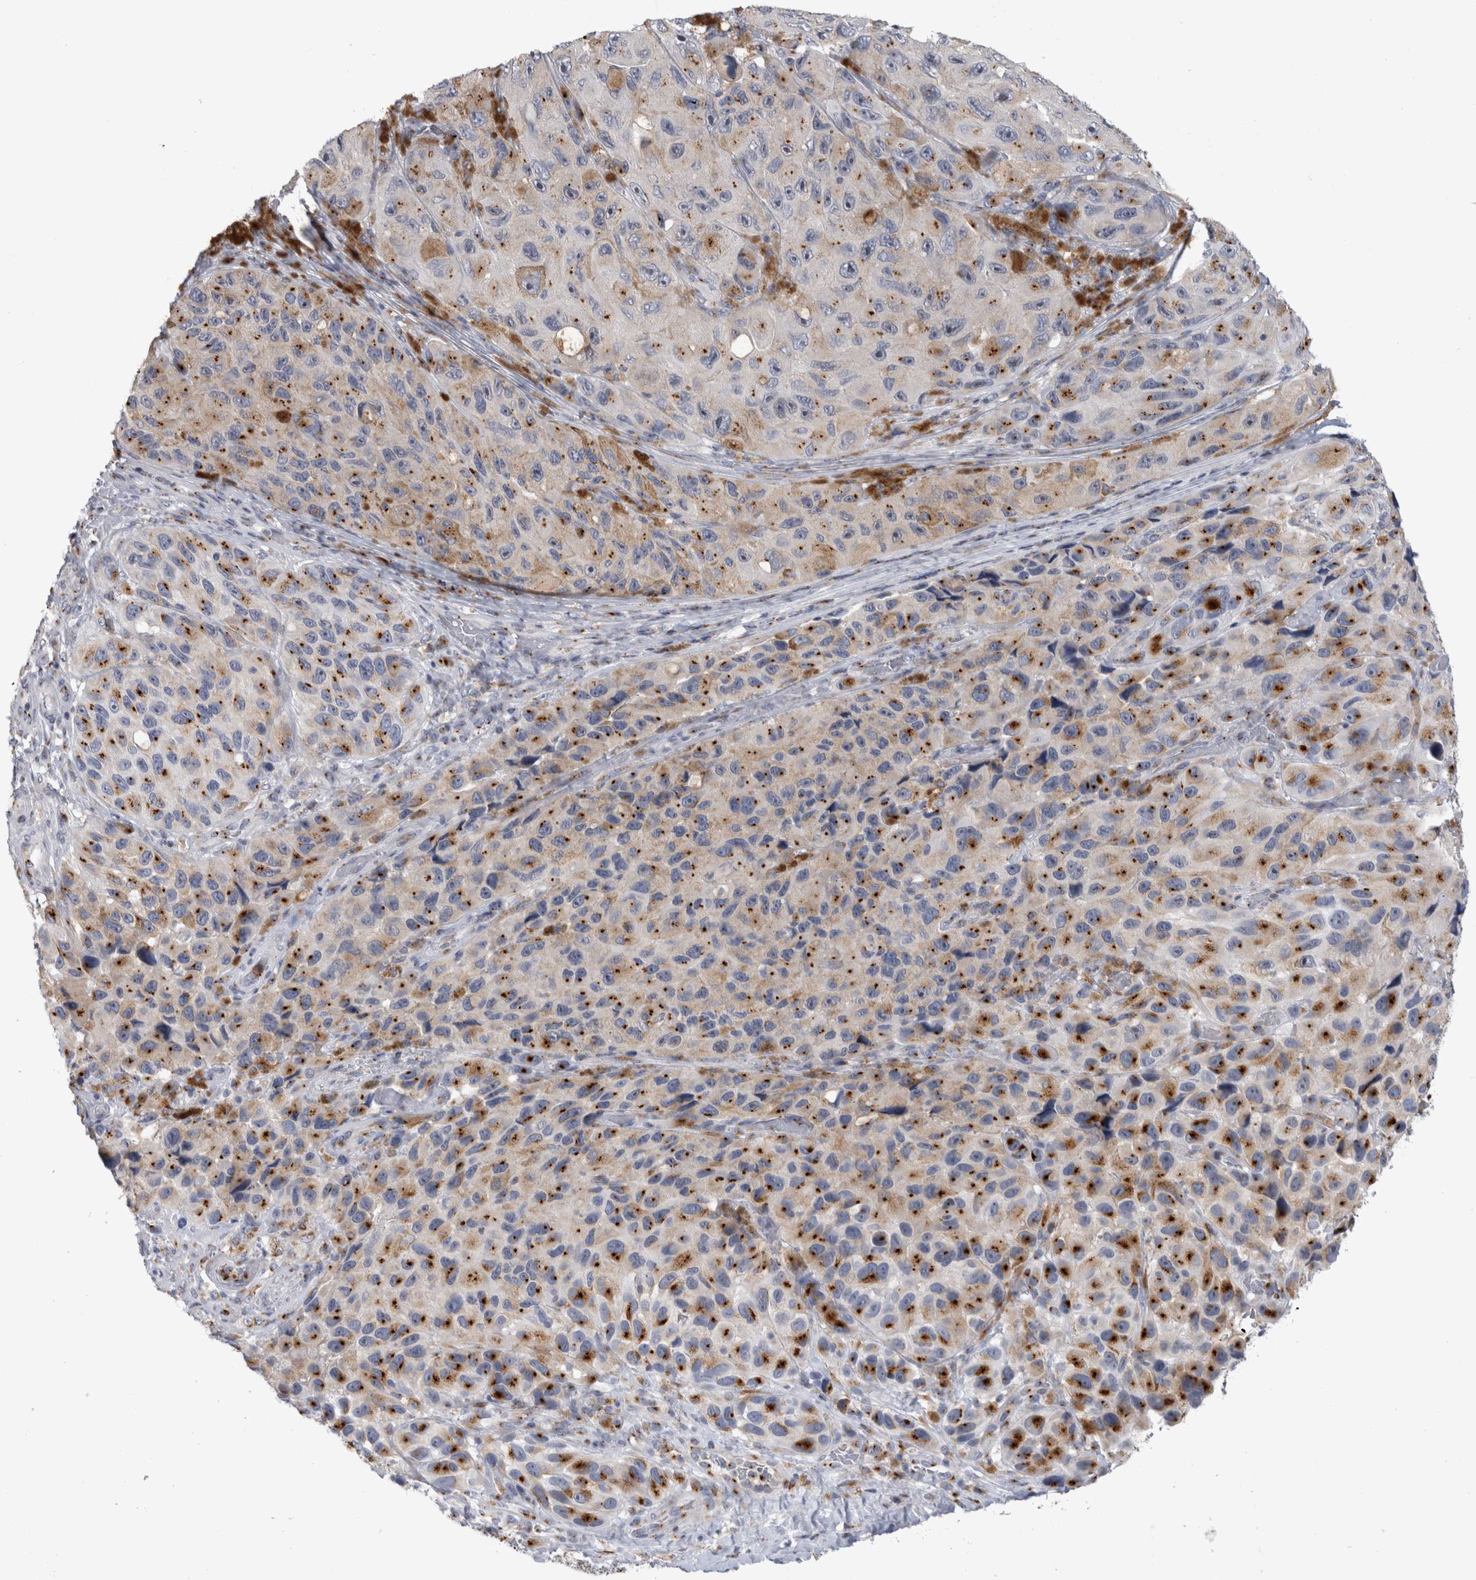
{"staining": {"intensity": "moderate", "quantity": "25%-75%", "location": "cytoplasmic/membranous"}, "tissue": "melanoma", "cell_type": "Tumor cells", "image_type": "cancer", "snomed": [{"axis": "morphology", "description": "Malignant melanoma, NOS"}, {"axis": "topography", "description": "Skin"}], "caption": "Immunohistochemistry (IHC) of human malignant melanoma displays medium levels of moderate cytoplasmic/membranous positivity in approximately 25%-75% of tumor cells.", "gene": "AKAP9", "patient": {"sex": "female", "age": 73}}